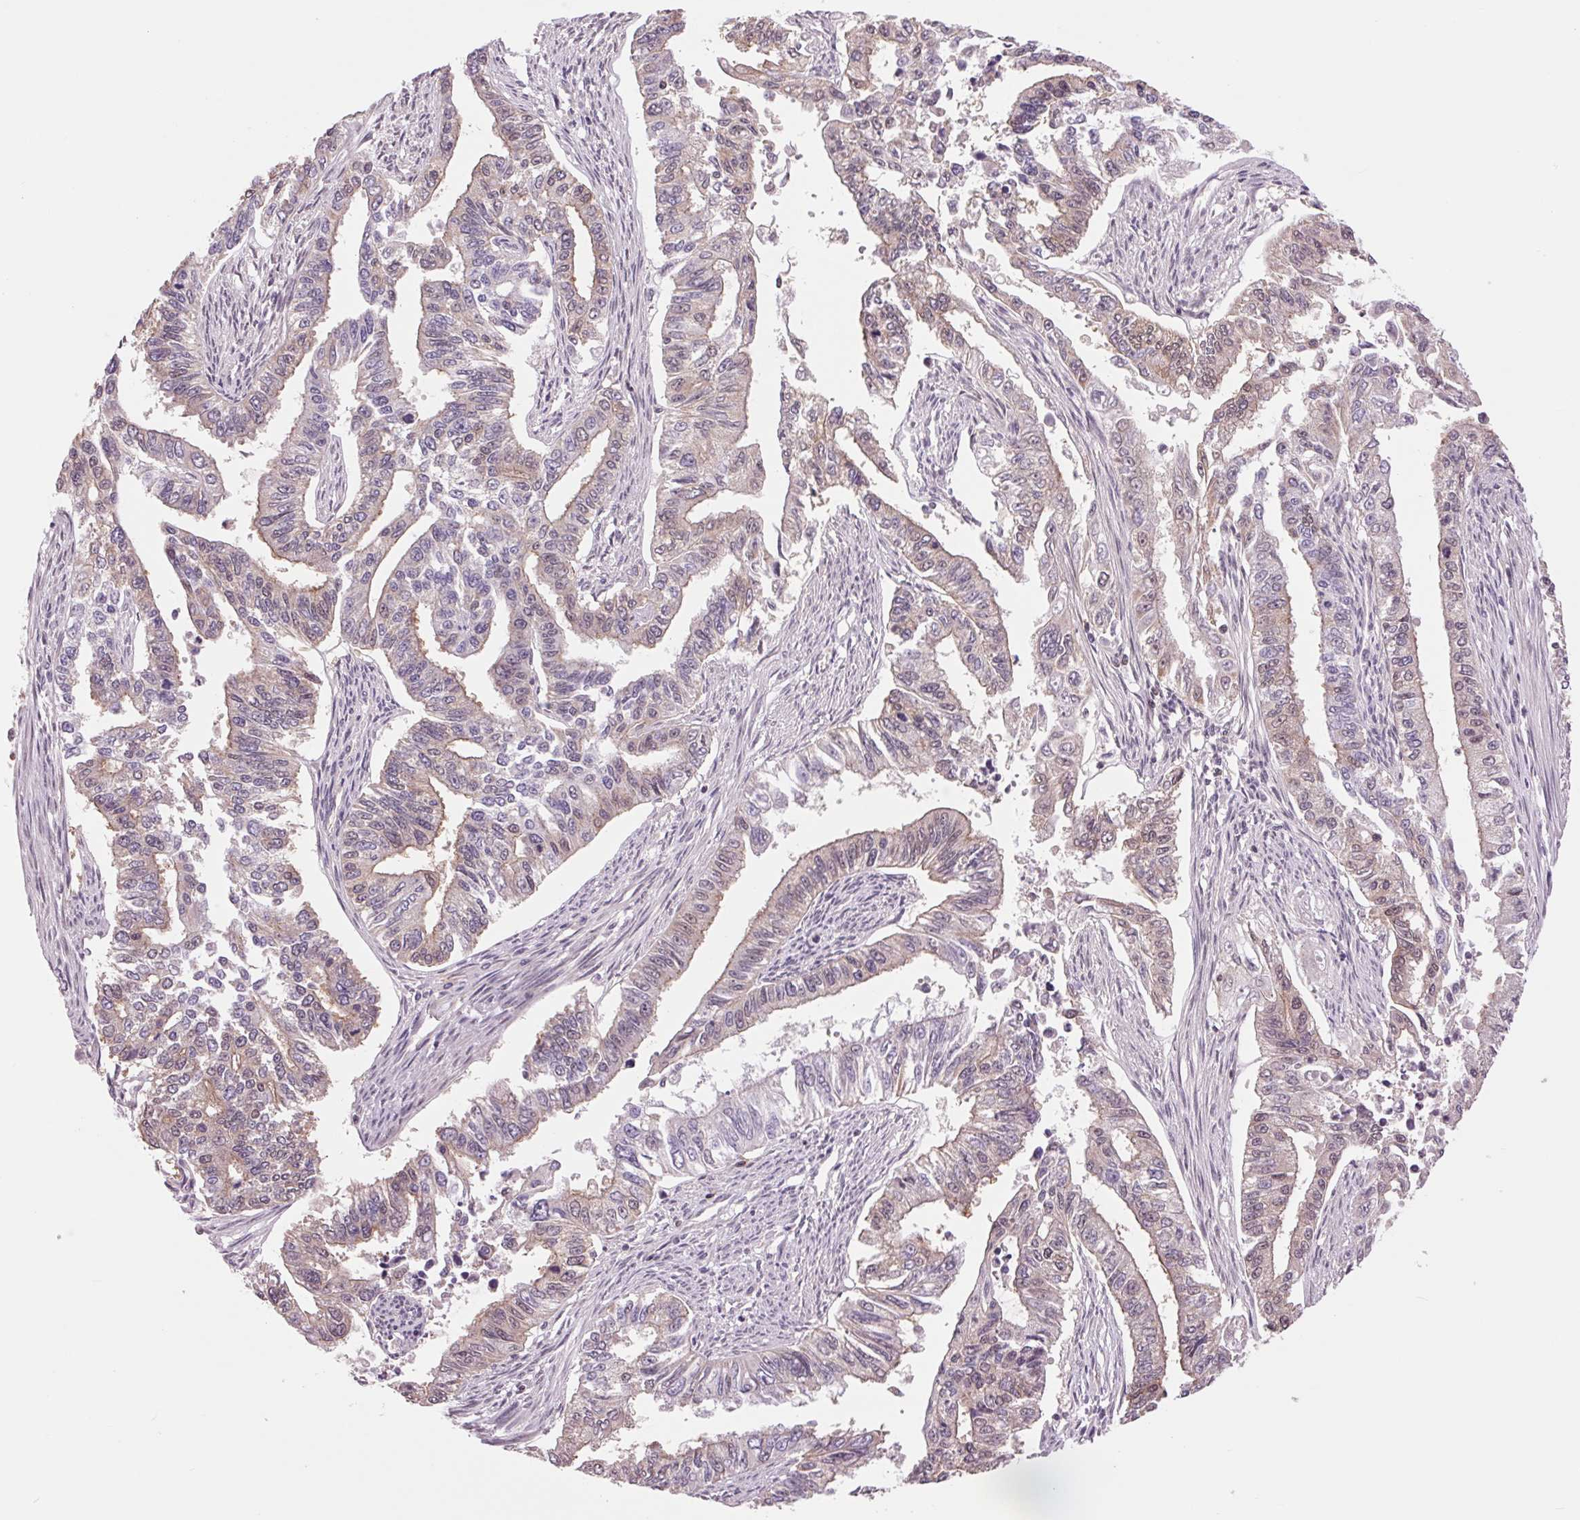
{"staining": {"intensity": "weak", "quantity": "<25%", "location": "cytoplasmic/membranous"}, "tissue": "endometrial cancer", "cell_type": "Tumor cells", "image_type": "cancer", "snomed": [{"axis": "morphology", "description": "Adenocarcinoma, NOS"}, {"axis": "topography", "description": "Uterus"}], "caption": "IHC photomicrograph of human endometrial adenocarcinoma stained for a protein (brown), which demonstrates no positivity in tumor cells.", "gene": "SH3RF2", "patient": {"sex": "female", "age": 59}}